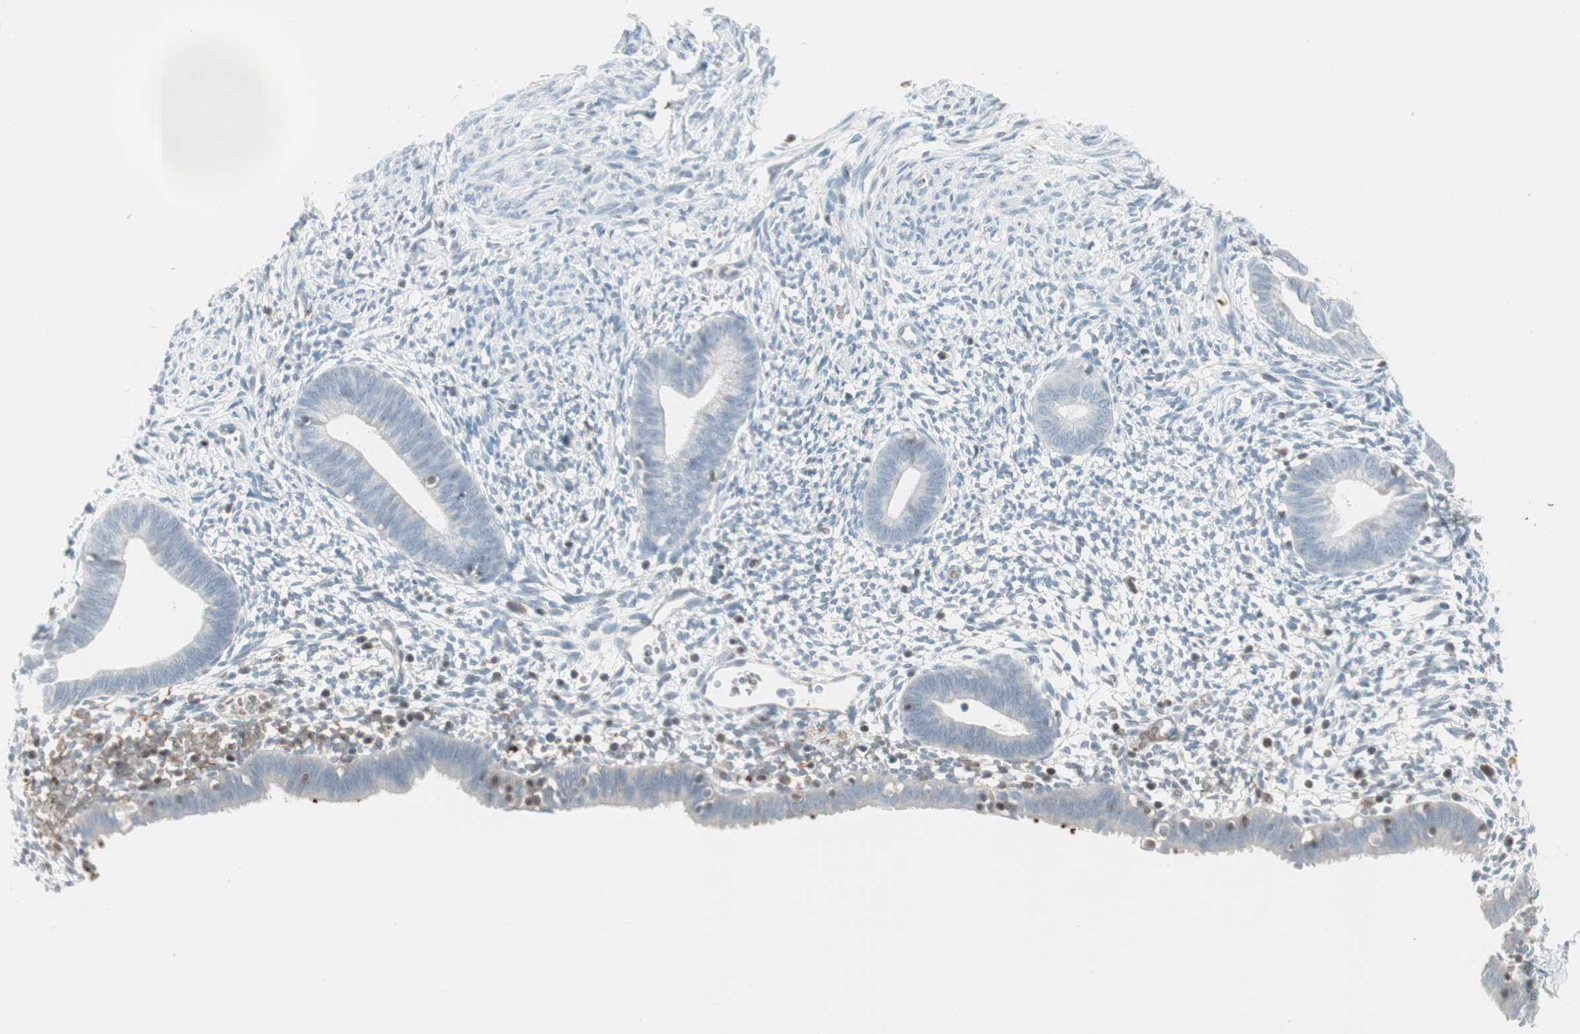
{"staining": {"intensity": "negative", "quantity": "none", "location": "none"}, "tissue": "endometrium", "cell_type": "Cells in endometrial stroma", "image_type": "normal", "snomed": [{"axis": "morphology", "description": "Normal tissue, NOS"}, {"axis": "morphology", "description": "Atrophy, NOS"}, {"axis": "topography", "description": "Uterus"}, {"axis": "topography", "description": "Endometrium"}], "caption": "Cells in endometrial stroma show no significant protein positivity in benign endometrium. (DAB (3,3'-diaminobenzidine) IHC visualized using brightfield microscopy, high magnification).", "gene": "MAP4K1", "patient": {"sex": "female", "age": 68}}